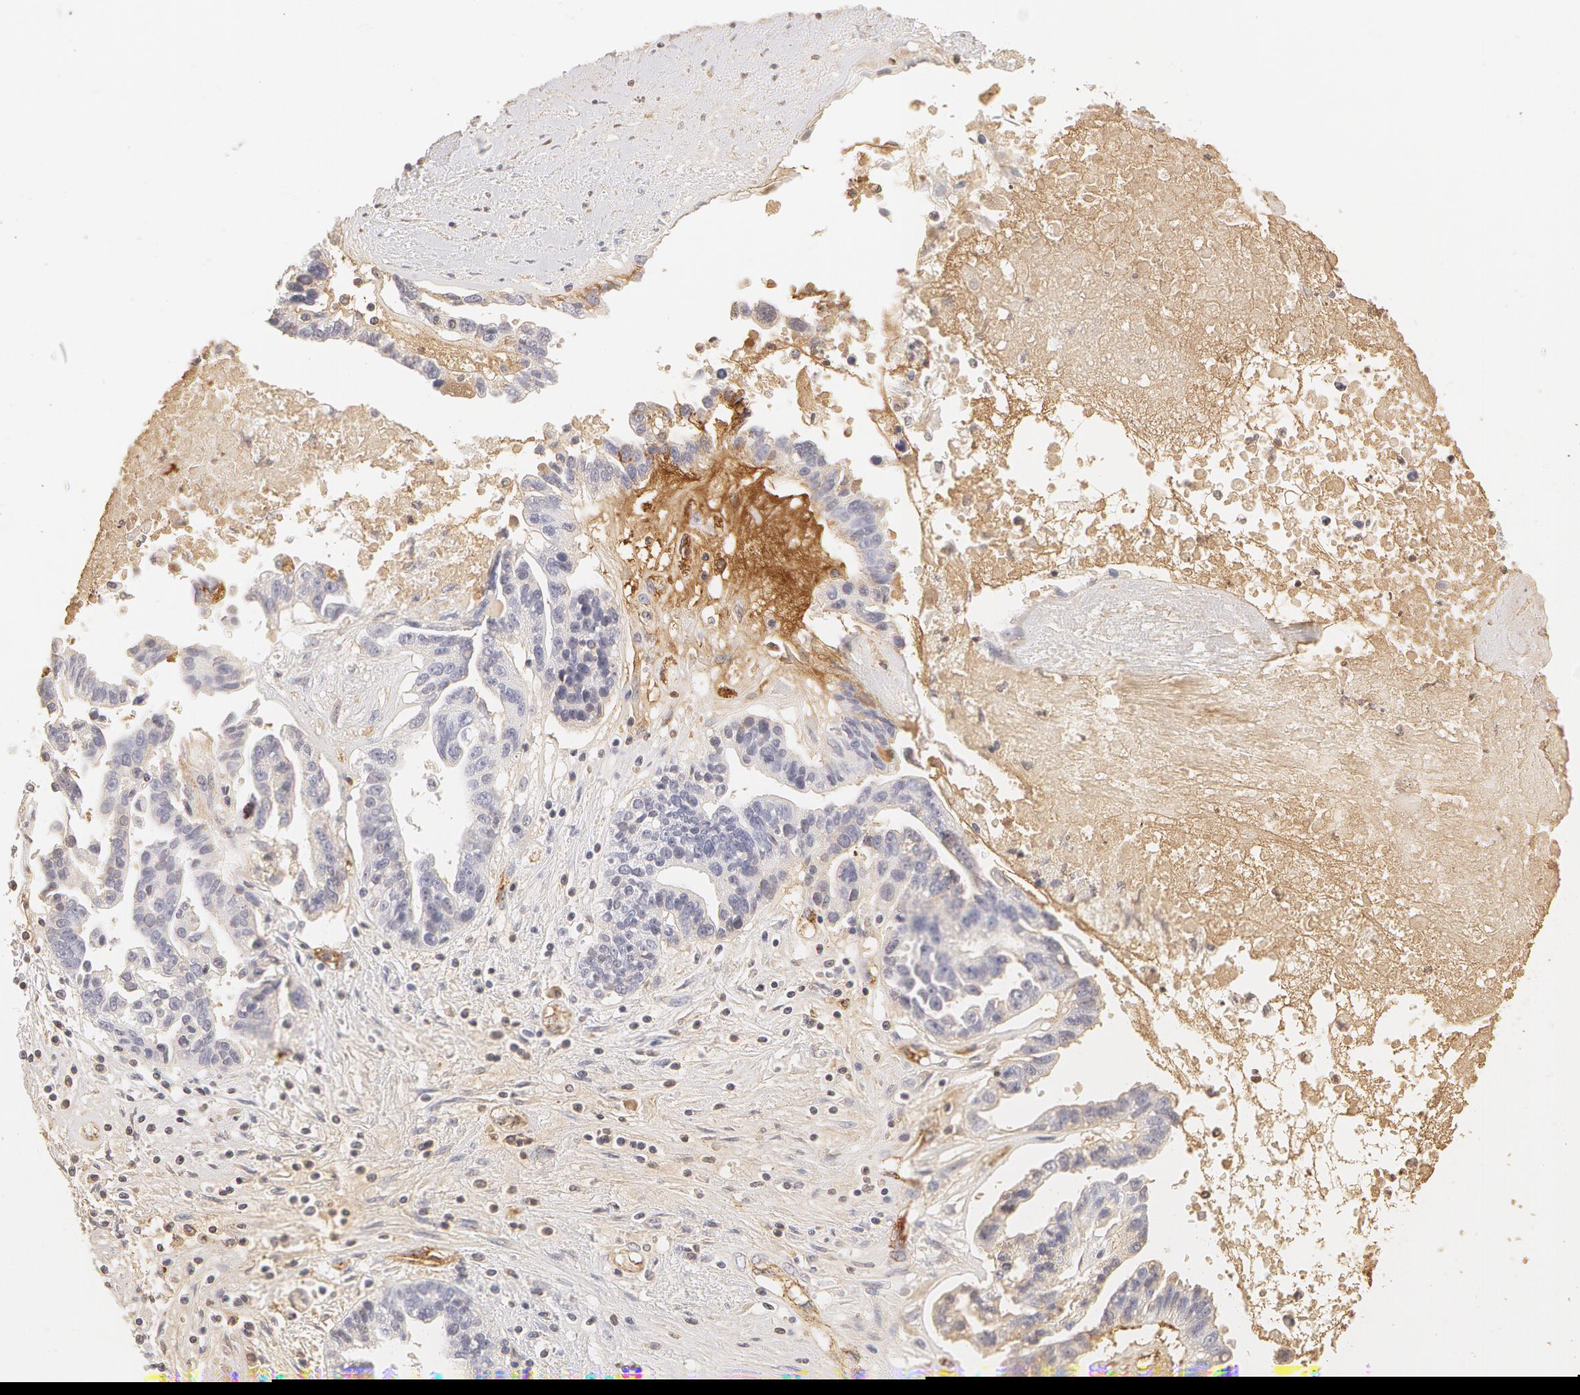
{"staining": {"intensity": "negative", "quantity": "none", "location": "none"}, "tissue": "ovarian cancer", "cell_type": "Tumor cells", "image_type": "cancer", "snomed": [{"axis": "morphology", "description": "Carcinoma, endometroid"}, {"axis": "morphology", "description": "Cystadenocarcinoma, serous, NOS"}, {"axis": "topography", "description": "Ovary"}], "caption": "Image shows no significant protein staining in tumor cells of endometroid carcinoma (ovarian). The staining was performed using DAB to visualize the protein expression in brown, while the nuclei were stained in blue with hematoxylin (Magnification: 20x).", "gene": "VWF", "patient": {"sex": "female", "age": 45}}